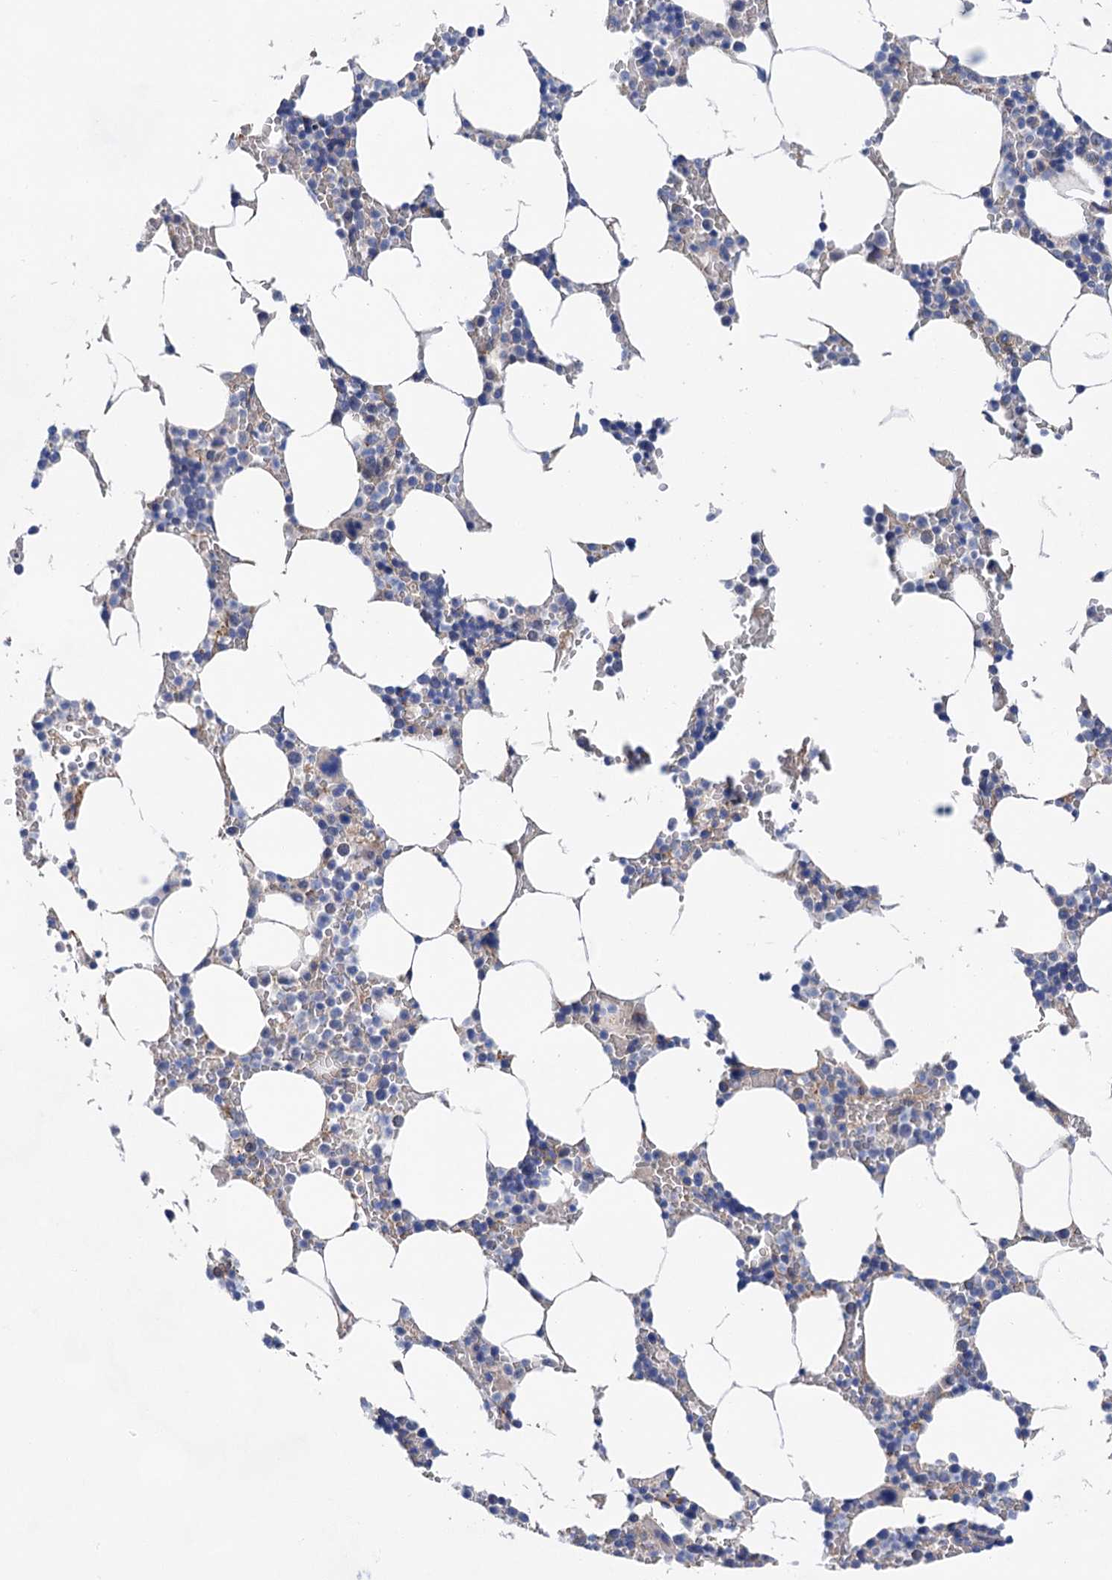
{"staining": {"intensity": "negative", "quantity": "none", "location": "none"}, "tissue": "bone marrow", "cell_type": "Hematopoietic cells", "image_type": "normal", "snomed": [{"axis": "morphology", "description": "Normal tissue, NOS"}, {"axis": "topography", "description": "Bone marrow"}], "caption": "Bone marrow stained for a protein using immunohistochemistry shows no expression hematopoietic cells.", "gene": "GPR155", "patient": {"sex": "male", "age": 70}}